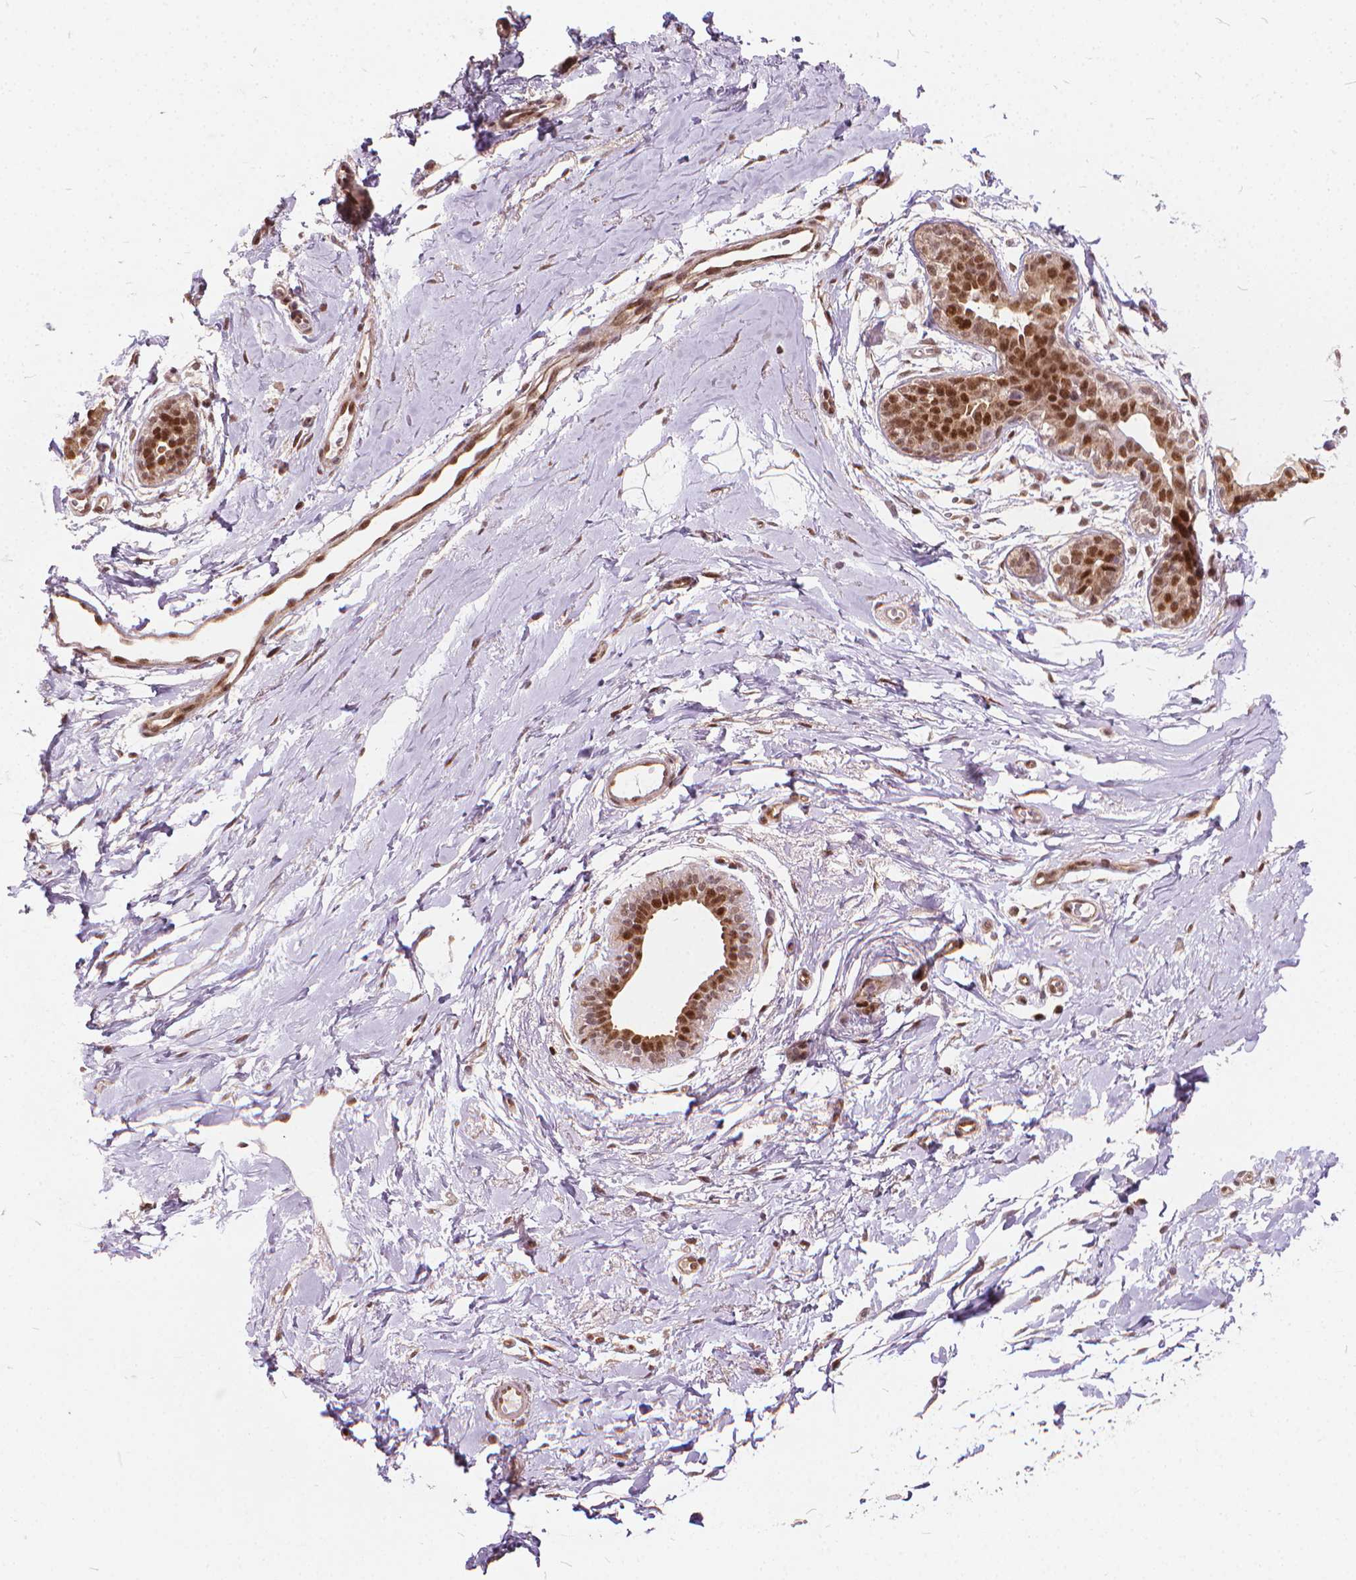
{"staining": {"intensity": "negative", "quantity": "none", "location": "none"}, "tissue": "breast", "cell_type": "Adipocytes", "image_type": "normal", "snomed": [{"axis": "morphology", "description": "Normal tissue, NOS"}, {"axis": "topography", "description": "Breast"}], "caption": "This is an IHC photomicrograph of benign breast. There is no expression in adipocytes.", "gene": "STAT5B", "patient": {"sex": "female", "age": 49}}